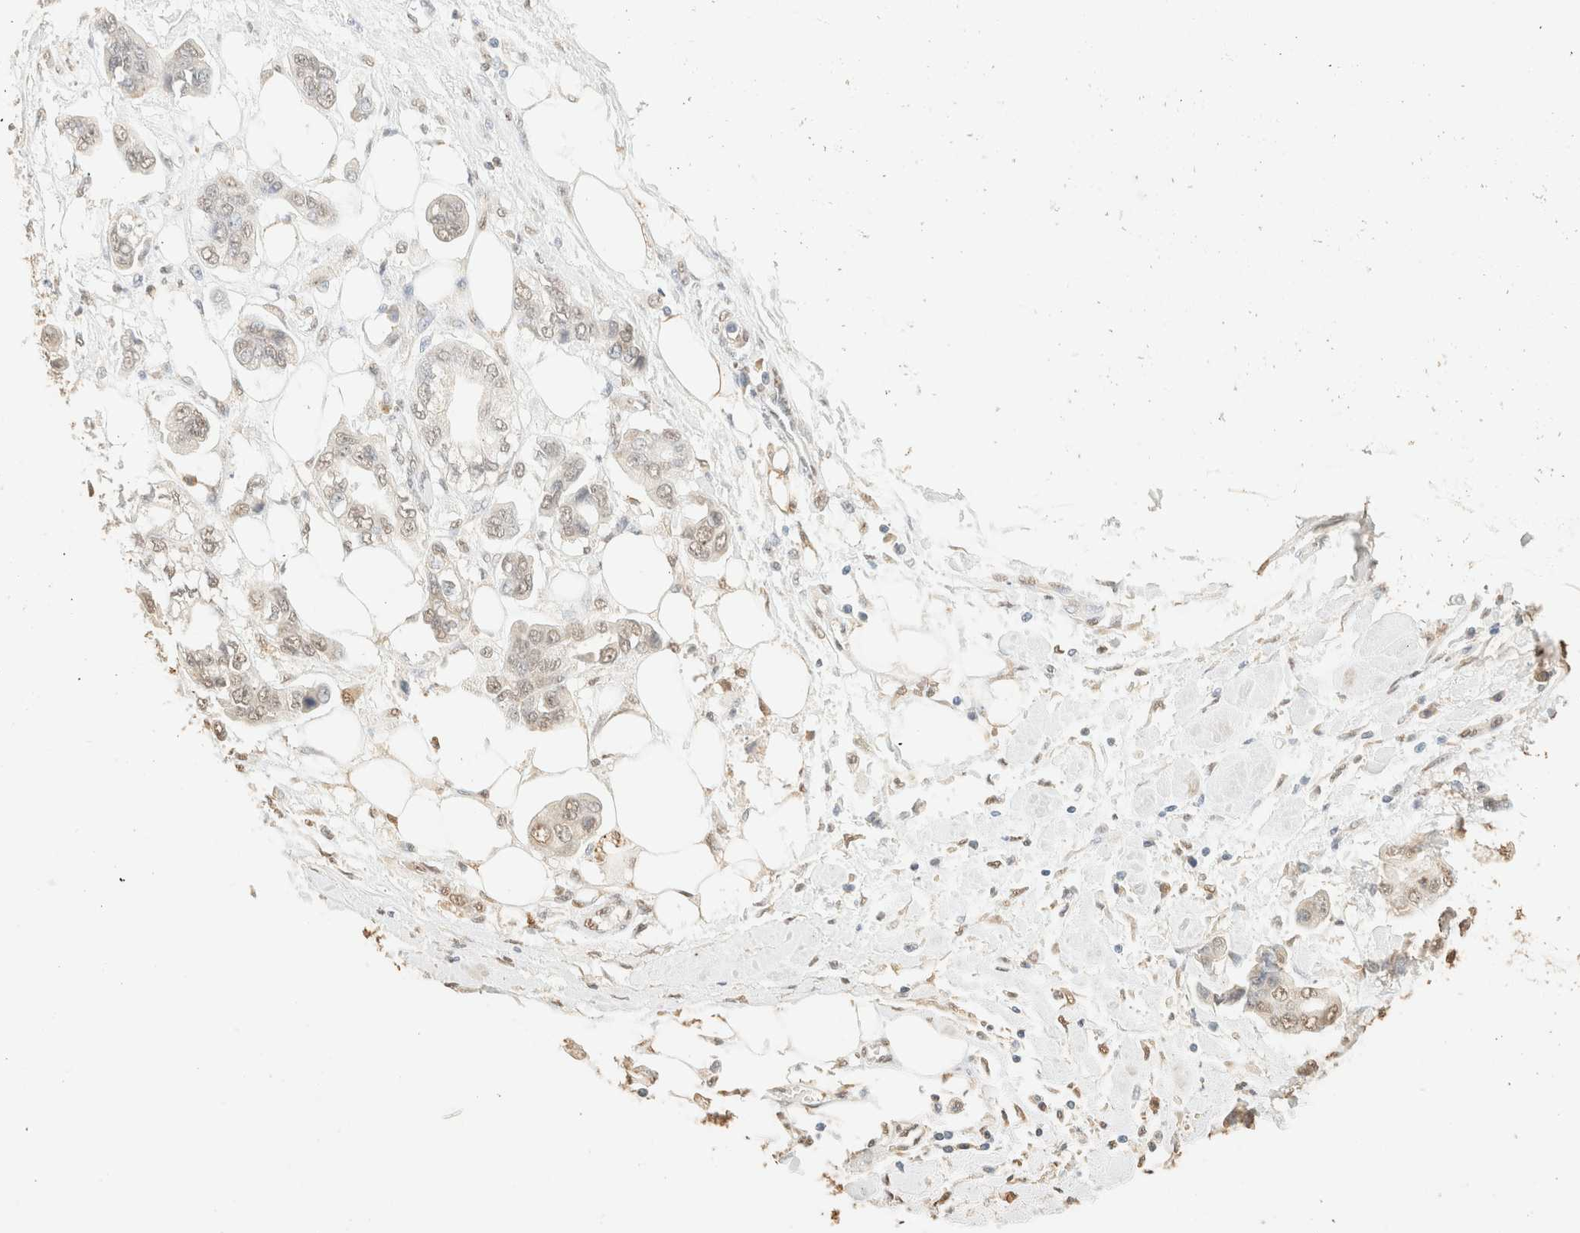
{"staining": {"intensity": "weak", "quantity": "25%-75%", "location": "nuclear"}, "tissue": "stomach cancer", "cell_type": "Tumor cells", "image_type": "cancer", "snomed": [{"axis": "morphology", "description": "Adenocarcinoma, NOS"}, {"axis": "topography", "description": "Stomach"}], "caption": "DAB (3,3'-diaminobenzidine) immunohistochemical staining of human stomach cancer exhibits weak nuclear protein positivity in about 25%-75% of tumor cells.", "gene": "S100A13", "patient": {"sex": "male", "age": 62}}